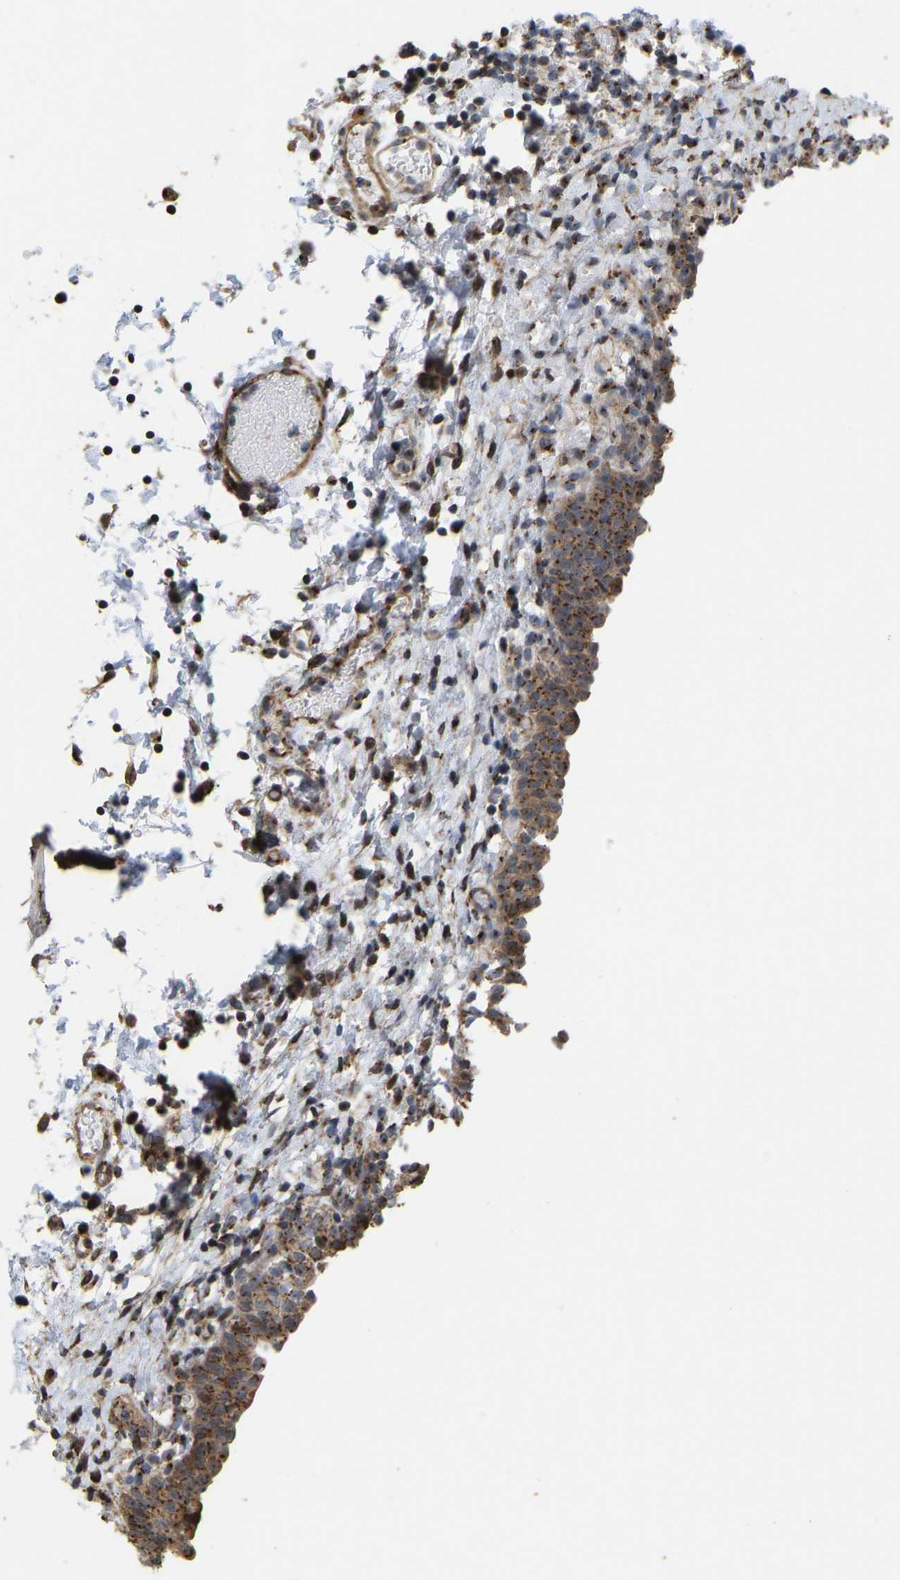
{"staining": {"intensity": "strong", "quantity": ">75%", "location": "cytoplasmic/membranous"}, "tissue": "urinary bladder", "cell_type": "Urothelial cells", "image_type": "normal", "snomed": [{"axis": "morphology", "description": "Normal tissue, NOS"}, {"axis": "topography", "description": "Urinary bladder"}], "caption": "A histopathology image showing strong cytoplasmic/membranous staining in about >75% of urothelial cells in unremarkable urinary bladder, as visualized by brown immunohistochemical staining.", "gene": "YIPF4", "patient": {"sex": "male", "age": 55}}